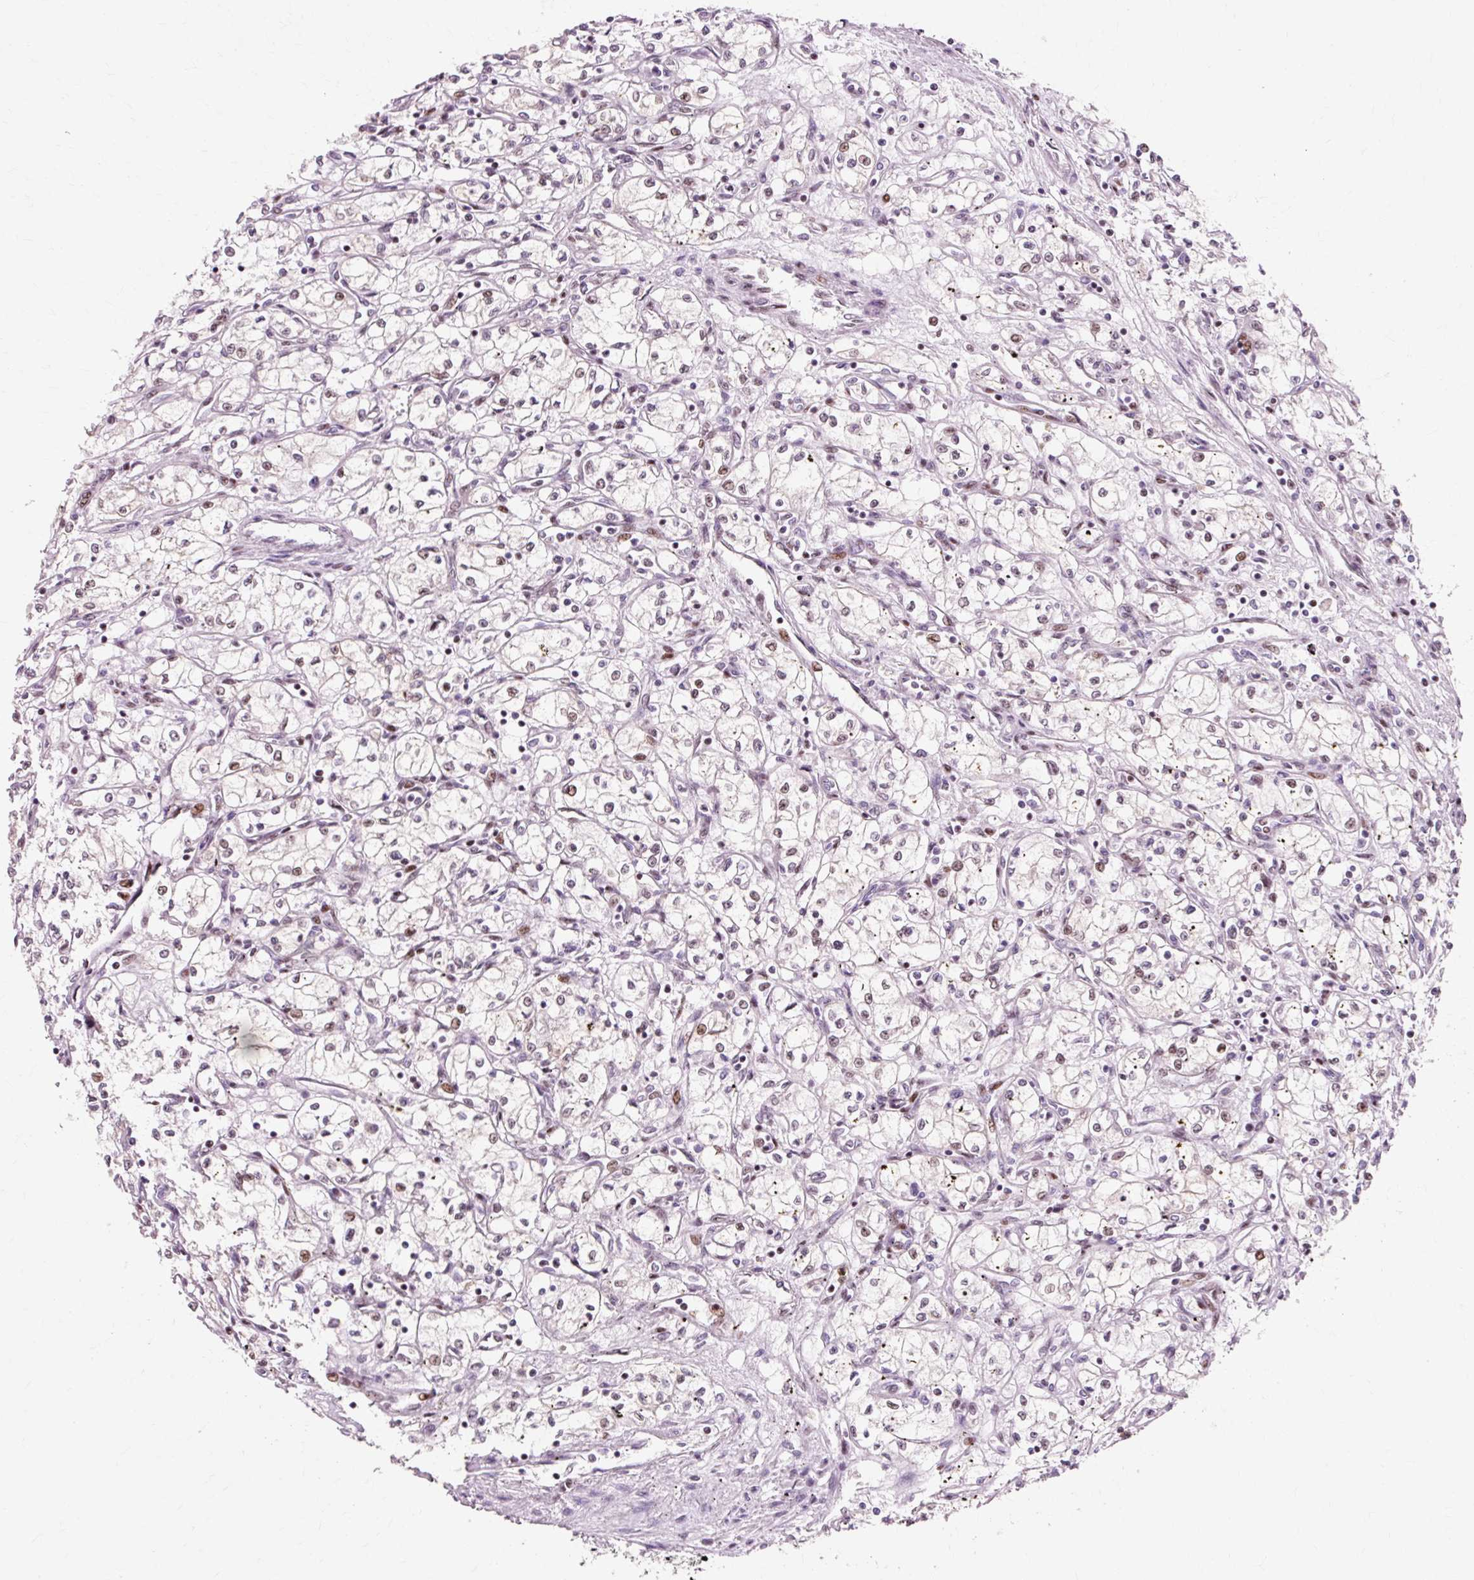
{"staining": {"intensity": "weak", "quantity": "25%-75%", "location": "nuclear"}, "tissue": "renal cancer", "cell_type": "Tumor cells", "image_type": "cancer", "snomed": [{"axis": "morphology", "description": "Adenocarcinoma, NOS"}, {"axis": "topography", "description": "Kidney"}], "caption": "Immunohistochemistry histopathology image of neoplastic tissue: renal cancer (adenocarcinoma) stained using immunohistochemistry (IHC) shows low levels of weak protein expression localized specifically in the nuclear of tumor cells, appearing as a nuclear brown color.", "gene": "MACROD2", "patient": {"sex": "male", "age": 59}}